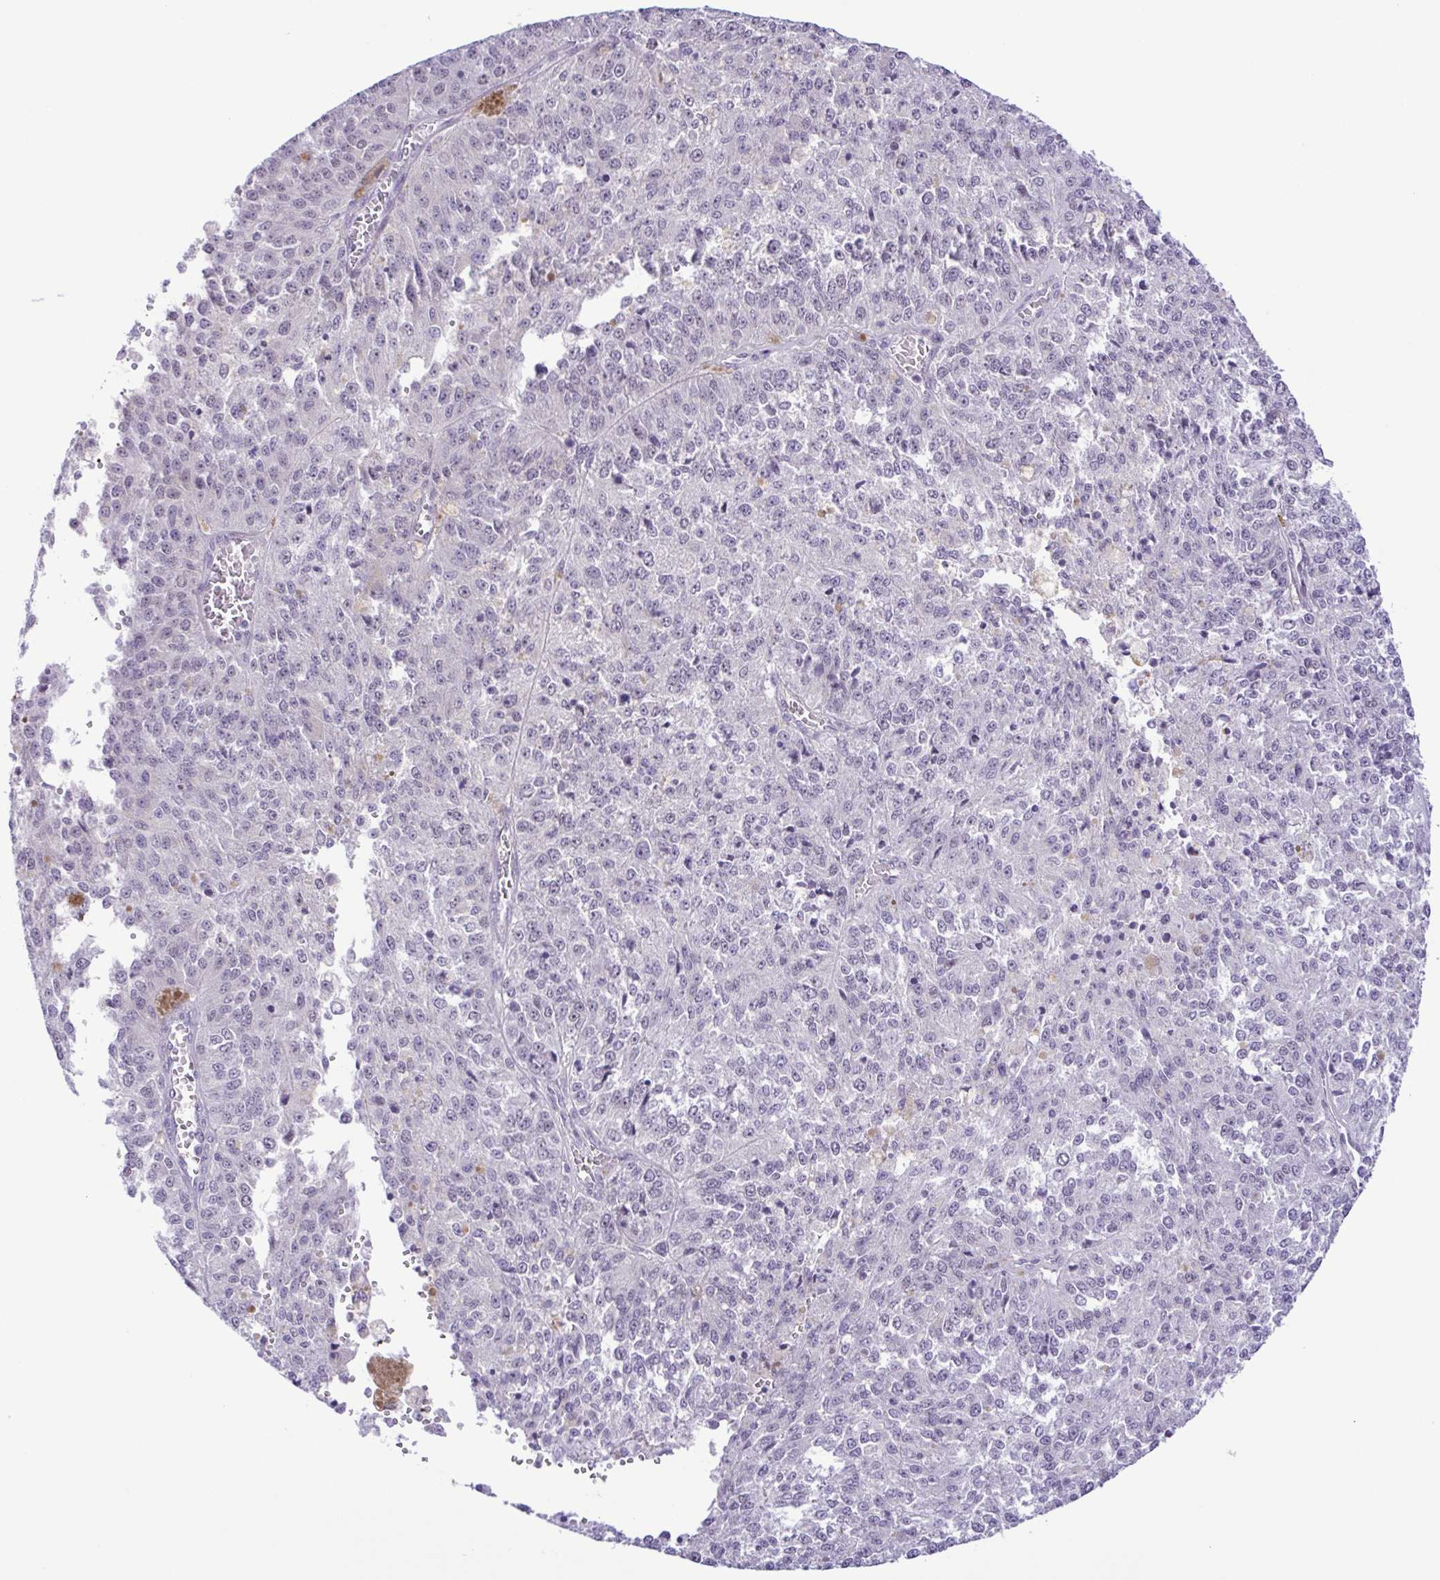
{"staining": {"intensity": "negative", "quantity": "none", "location": "none"}, "tissue": "melanoma", "cell_type": "Tumor cells", "image_type": "cancer", "snomed": [{"axis": "morphology", "description": "Malignant melanoma, Metastatic site"}, {"axis": "topography", "description": "Lymph node"}], "caption": "Melanoma was stained to show a protein in brown. There is no significant positivity in tumor cells. (DAB immunohistochemistry (IHC) with hematoxylin counter stain).", "gene": "DCLK2", "patient": {"sex": "female", "age": 64}}